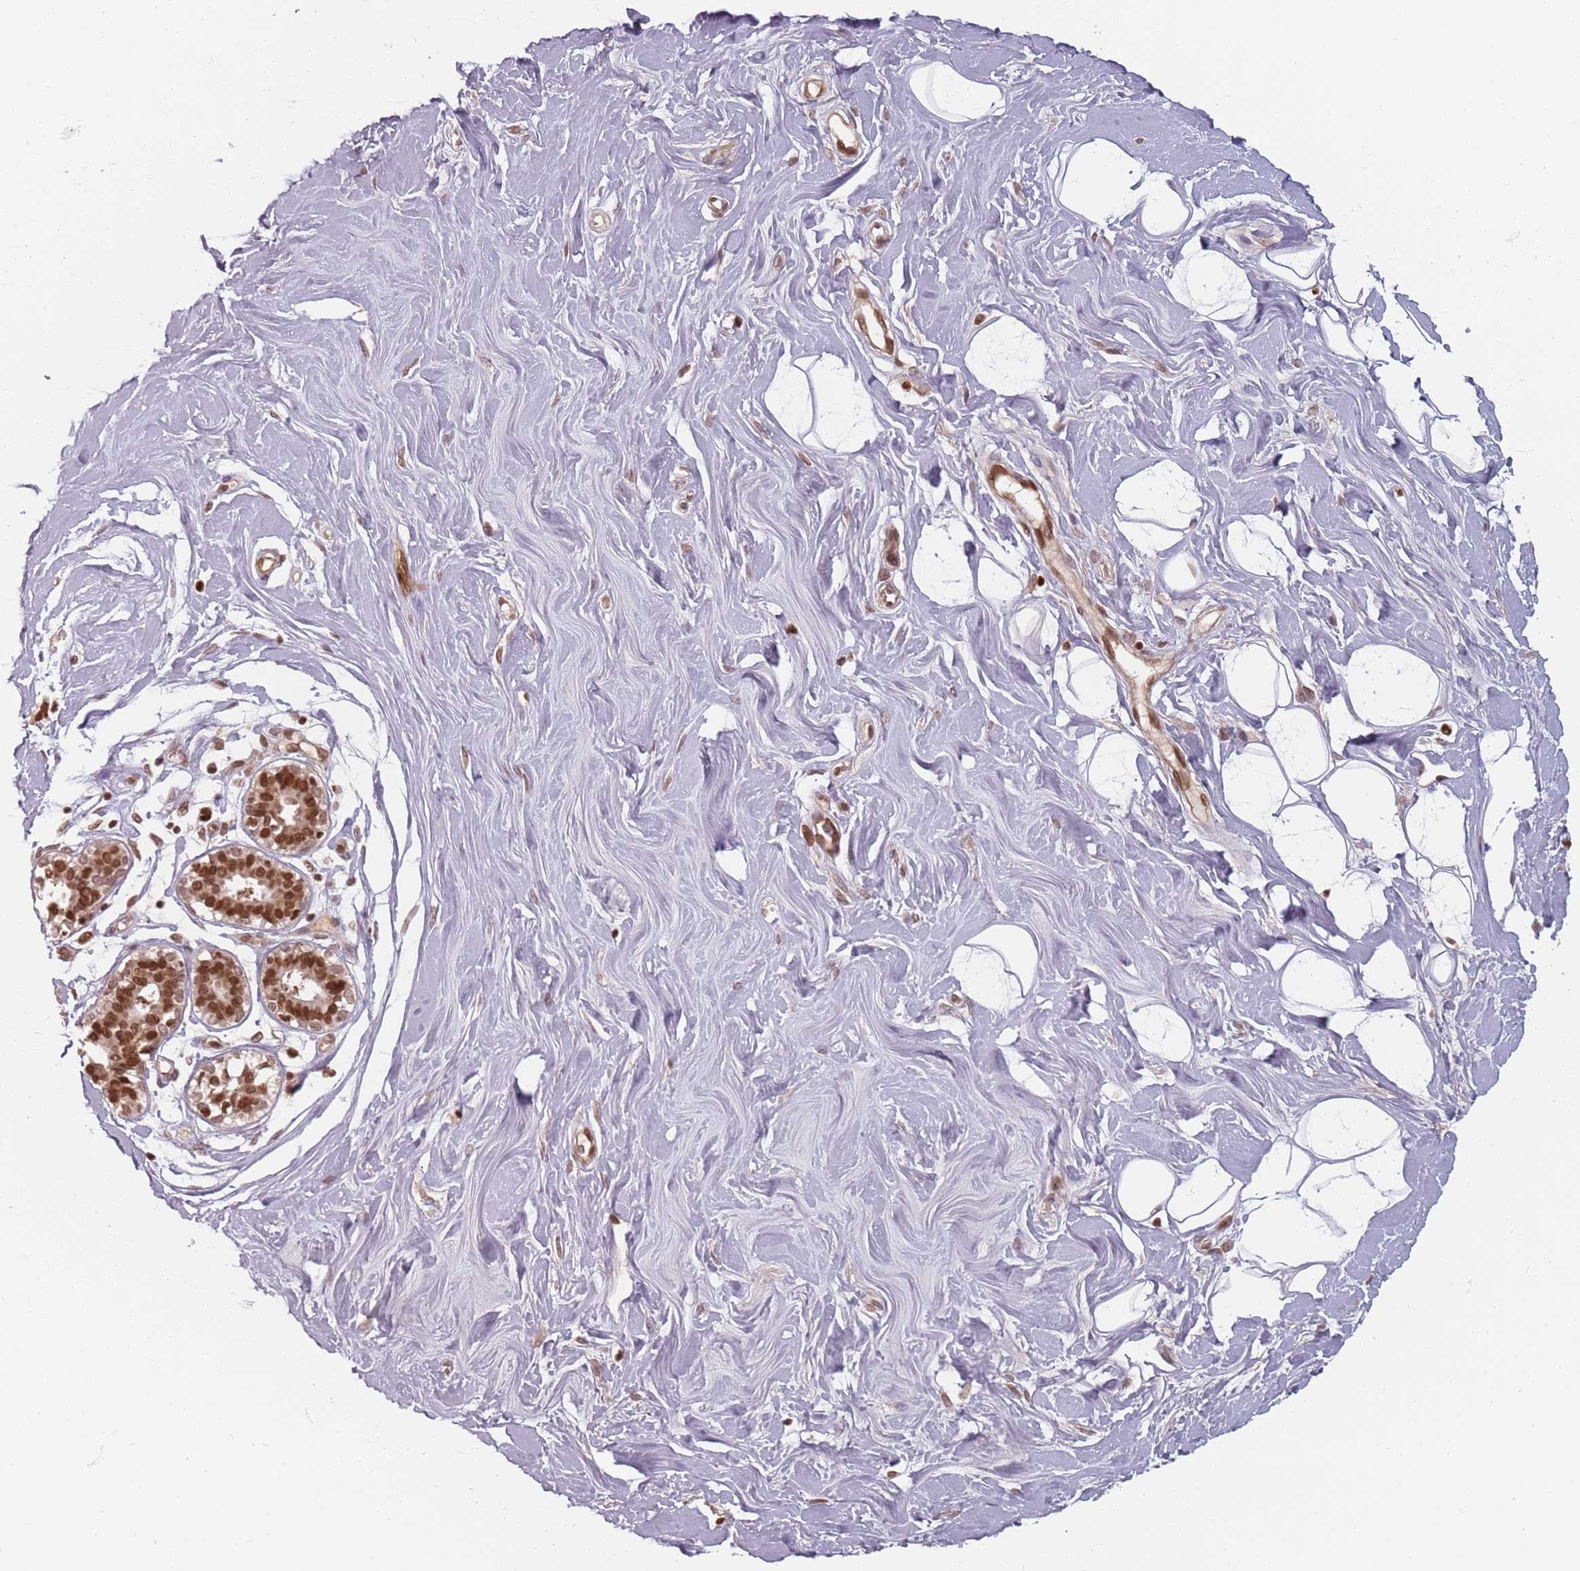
{"staining": {"intensity": "moderate", "quantity": ">75%", "location": "nuclear"}, "tissue": "adipose tissue", "cell_type": "Adipocytes", "image_type": "normal", "snomed": [{"axis": "morphology", "description": "Normal tissue, NOS"}, {"axis": "topography", "description": "Cartilage tissue"}, {"axis": "topography", "description": "Bronchus"}], "caption": "Immunohistochemical staining of benign human adipose tissue shows medium levels of moderate nuclear expression in about >75% of adipocytes.", "gene": "NUP50", "patient": {"sex": "male", "age": 56}}